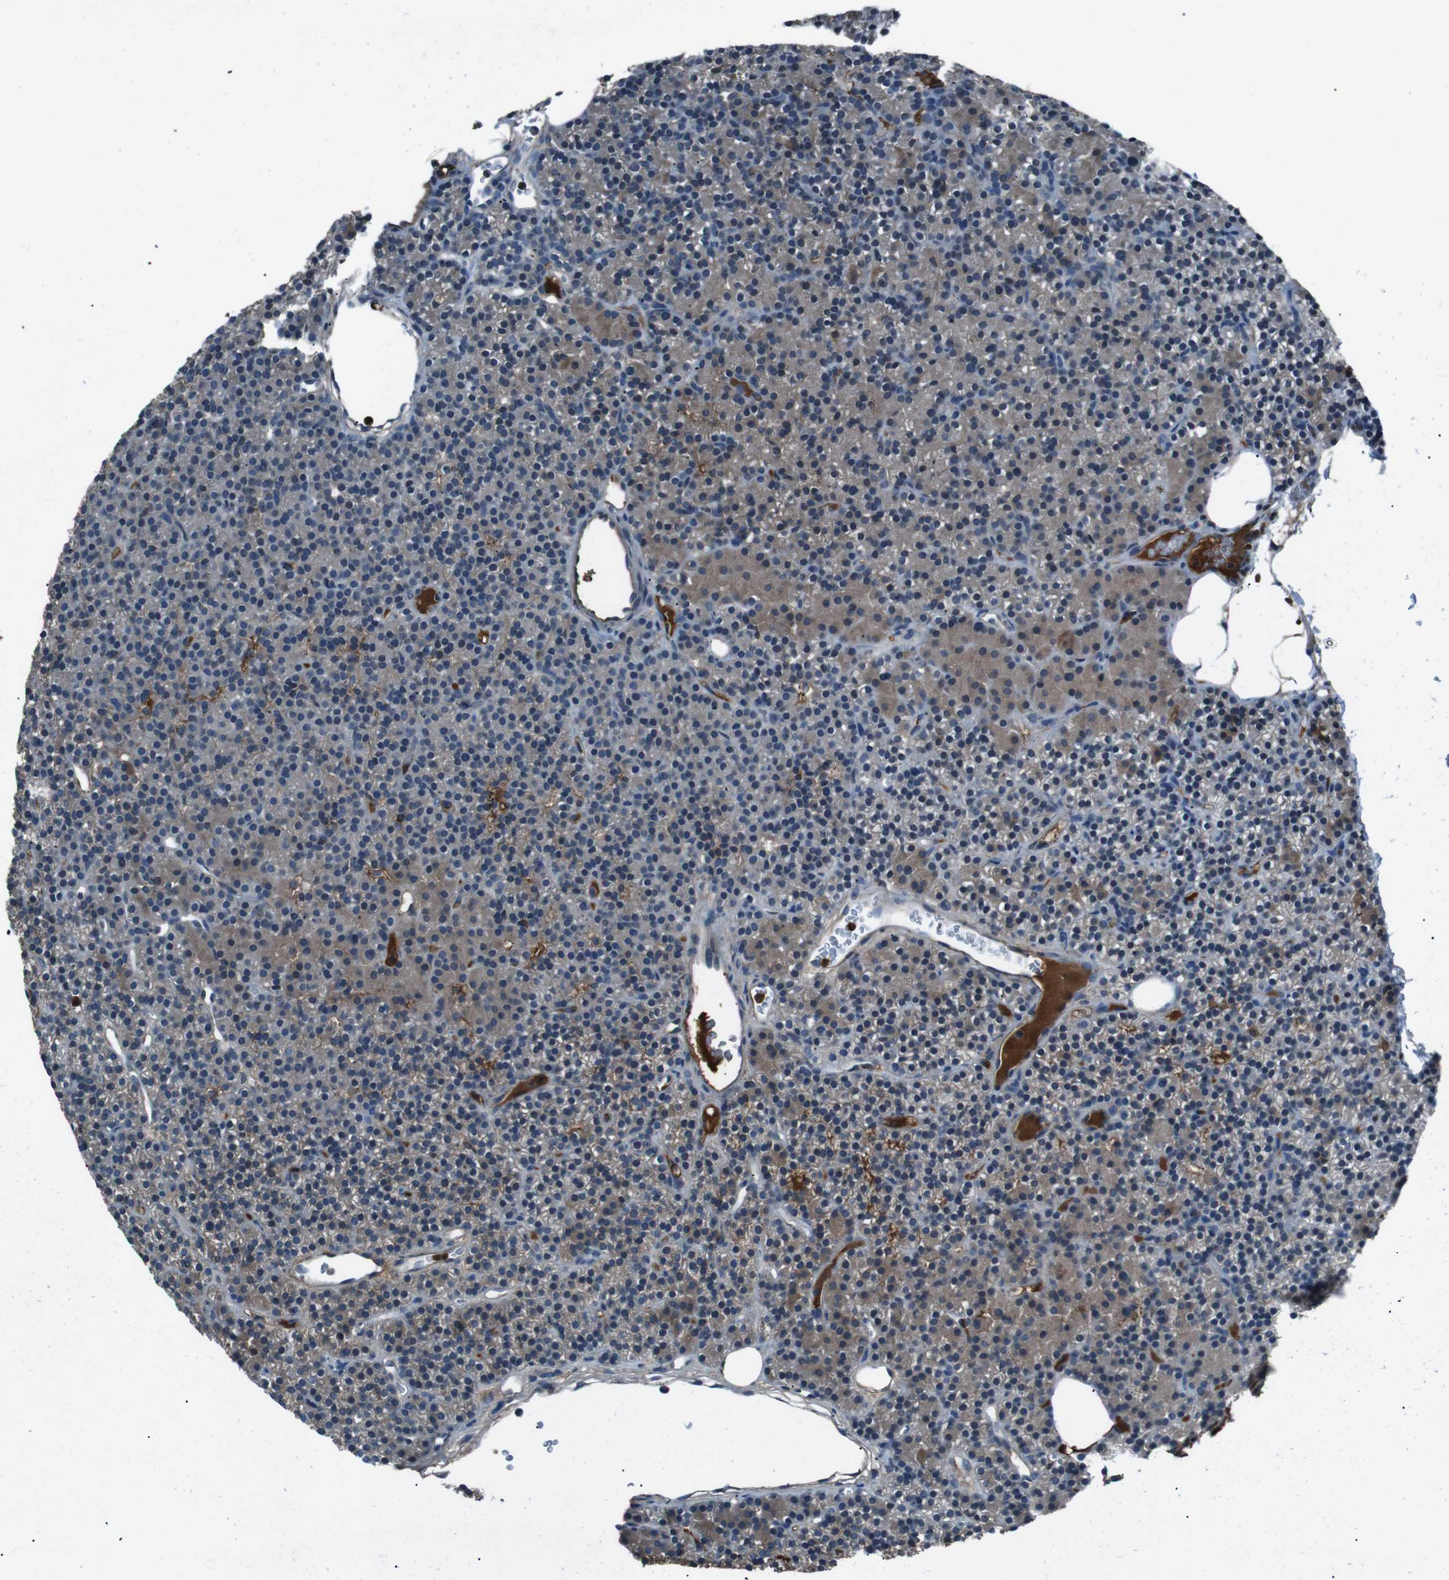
{"staining": {"intensity": "weak", "quantity": ">75%", "location": "cytoplasmic/membranous"}, "tissue": "parathyroid gland", "cell_type": "Glandular cells", "image_type": "normal", "snomed": [{"axis": "morphology", "description": "Normal tissue, NOS"}, {"axis": "morphology", "description": "Hyperplasia, NOS"}, {"axis": "topography", "description": "Parathyroid gland"}], "caption": "Parathyroid gland stained with DAB (3,3'-diaminobenzidine) IHC shows low levels of weak cytoplasmic/membranous positivity in approximately >75% of glandular cells.", "gene": "UGT1A6", "patient": {"sex": "male", "age": 44}}